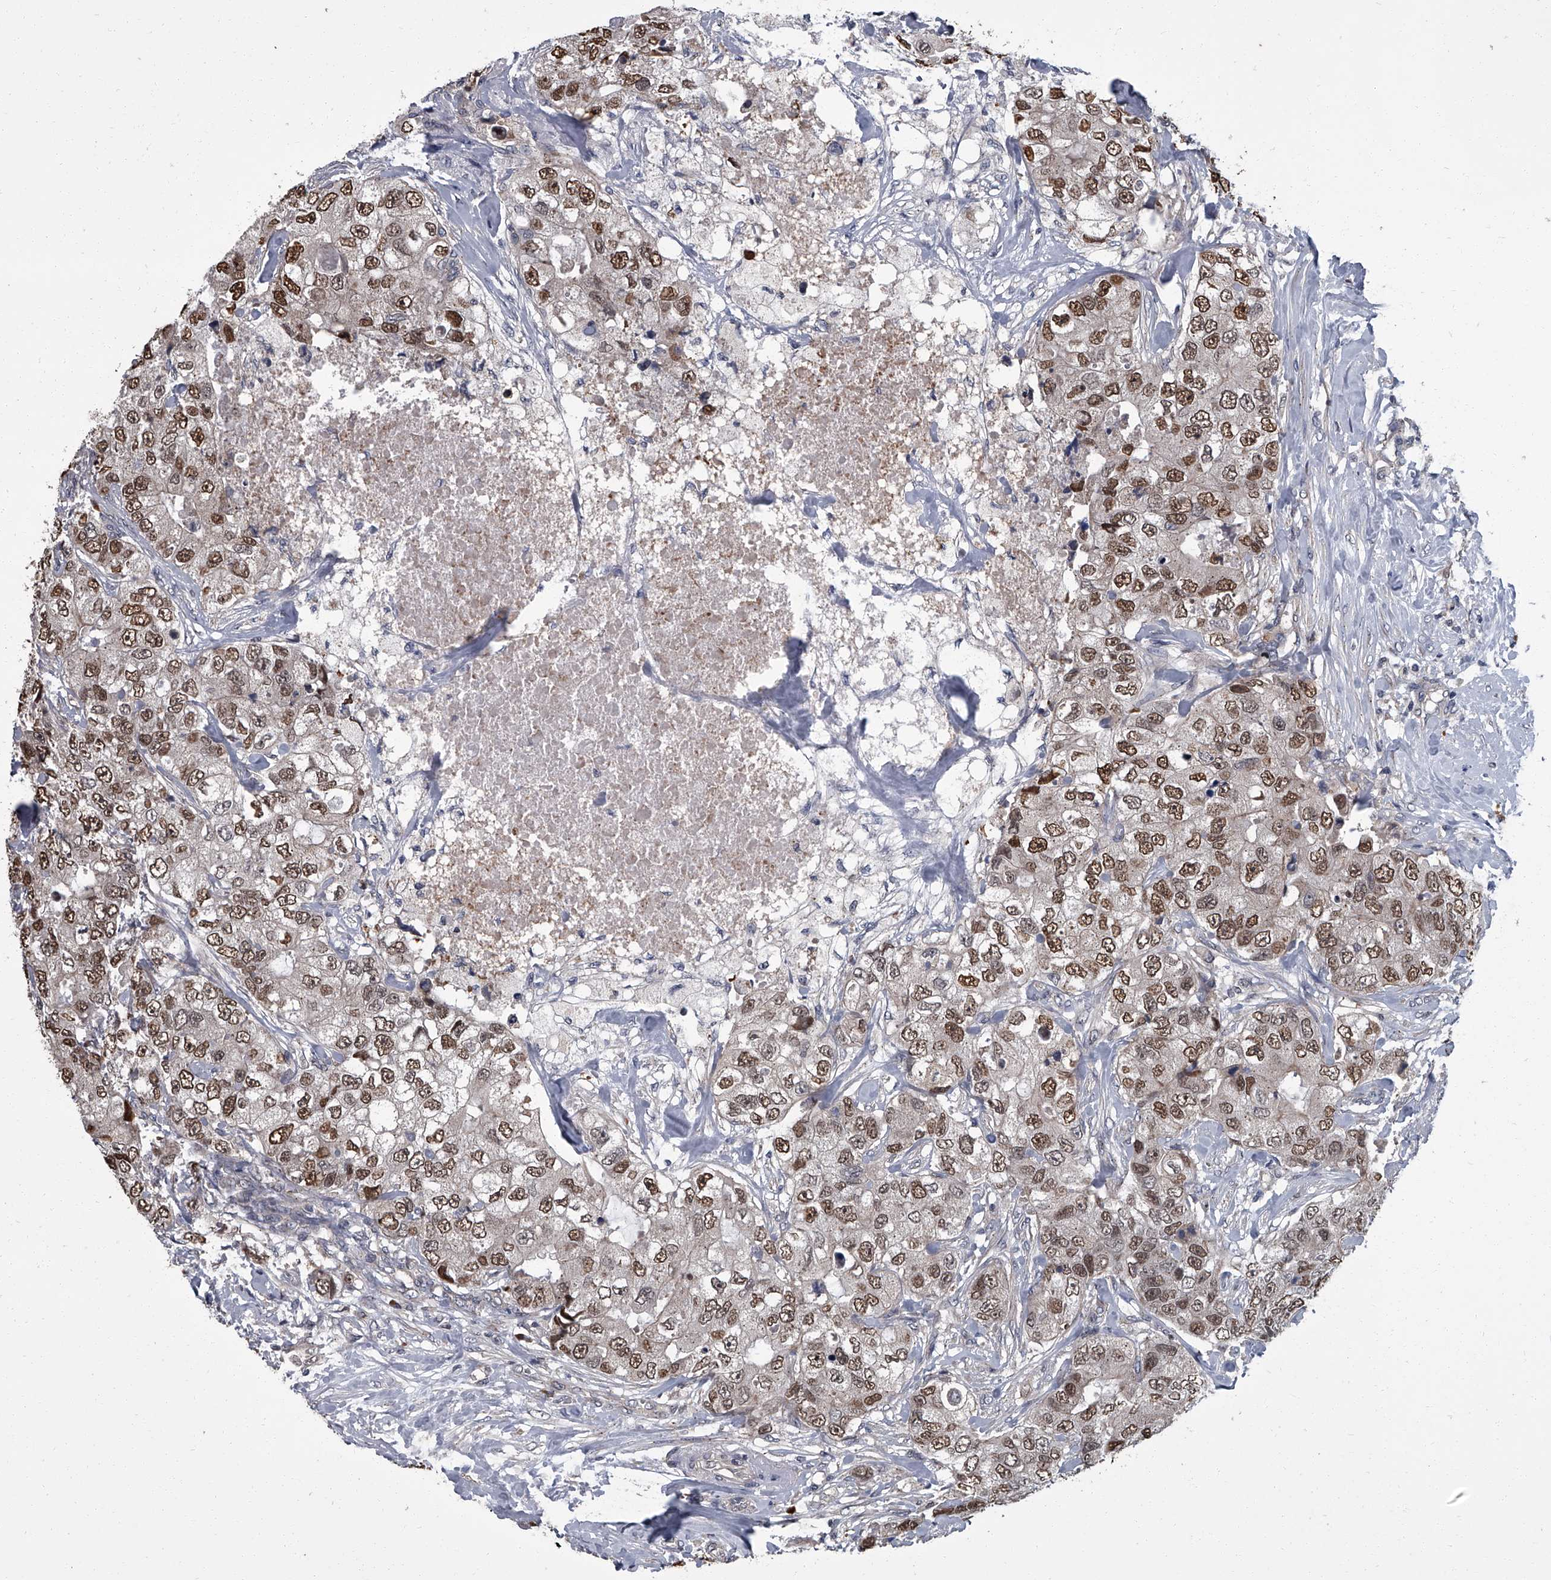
{"staining": {"intensity": "moderate", "quantity": ">75%", "location": "nuclear"}, "tissue": "breast cancer", "cell_type": "Tumor cells", "image_type": "cancer", "snomed": [{"axis": "morphology", "description": "Duct carcinoma"}, {"axis": "topography", "description": "Breast"}], "caption": "This is a histology image of immunohistochemistry staining of breast cancer, which shows moderate positivity in the nuclear of tumor cells.", "gene": "ZNF274", "patient": {"sex": "female", "age": 62}}